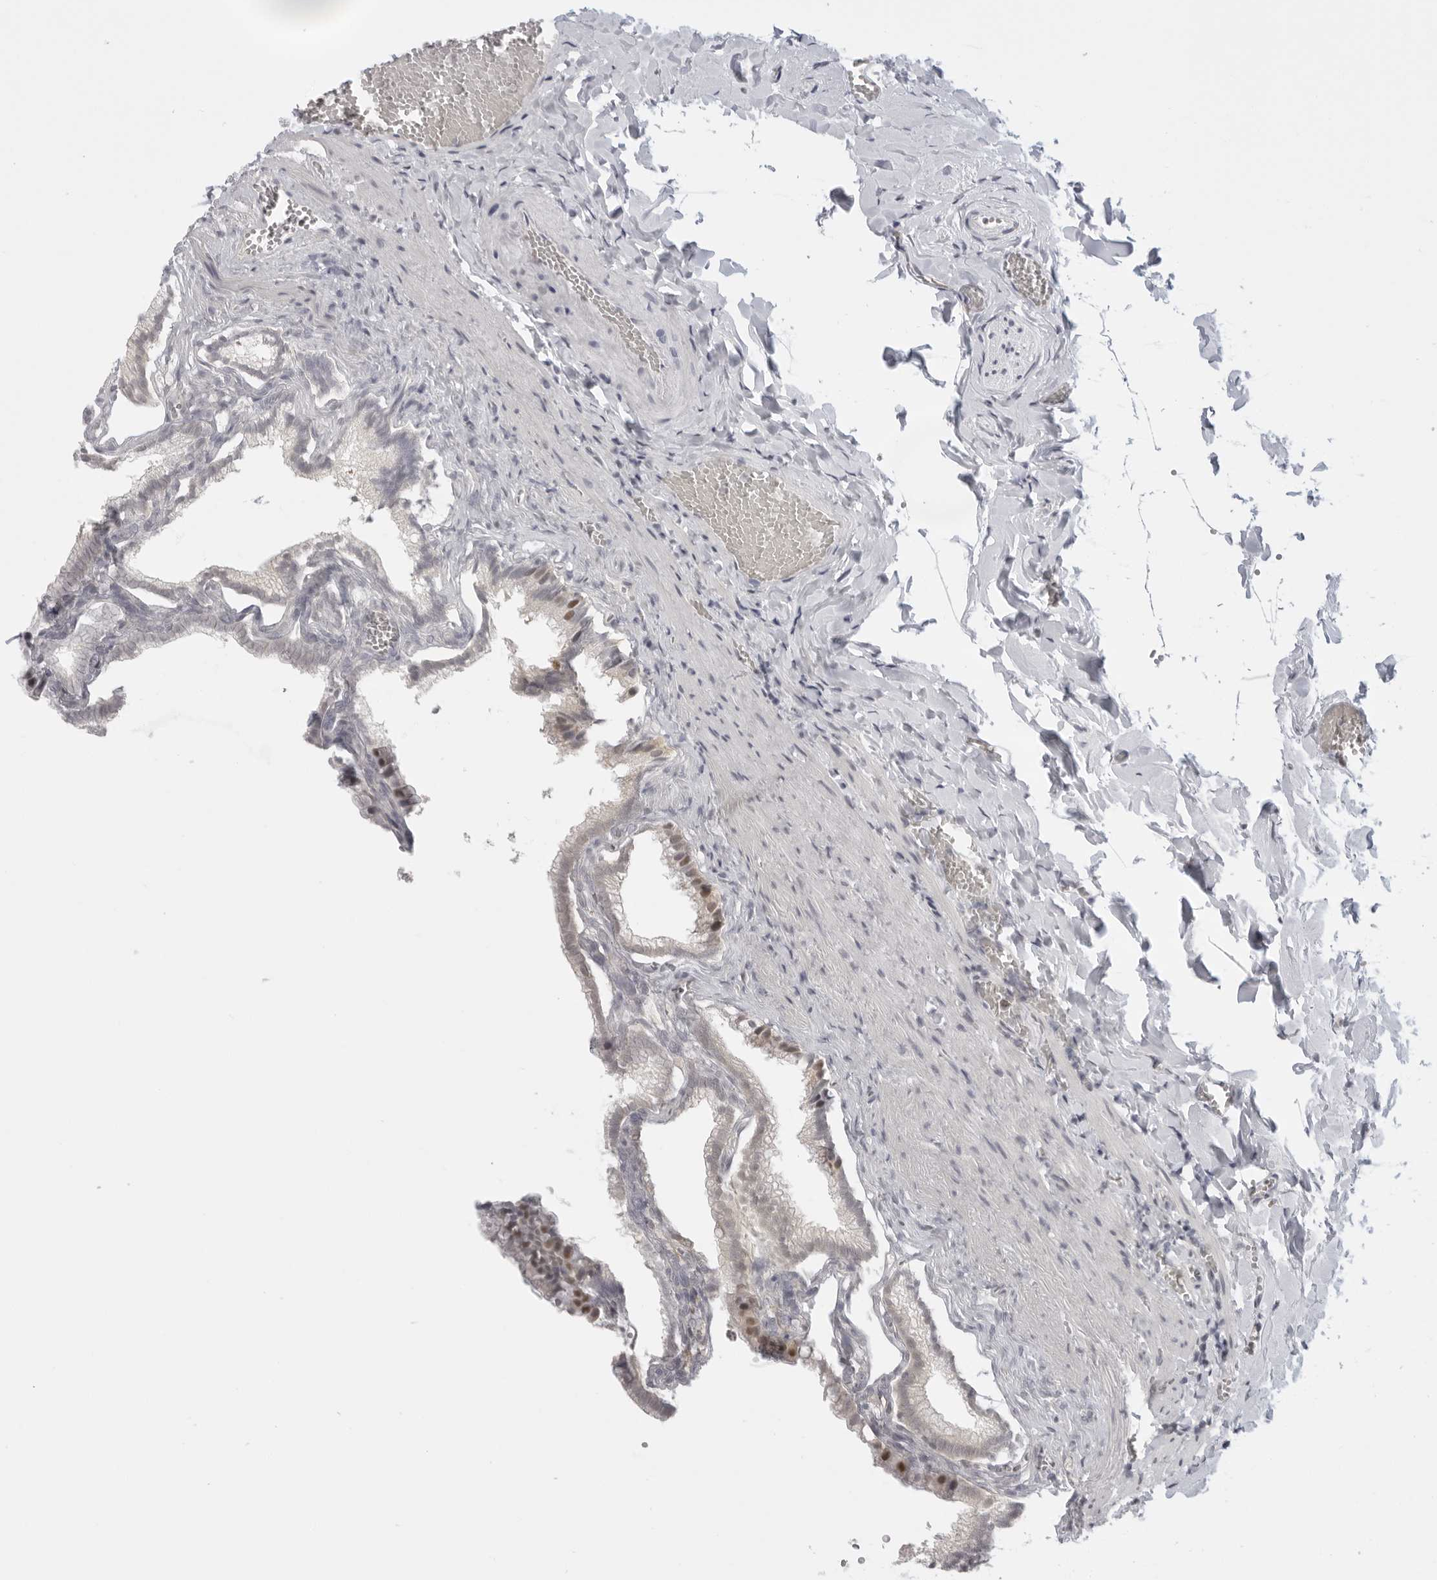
{"staining": {"intensity": "moderate", "quantity": "25%-75%", "location": "nuclear"}, "tissue": "gallbladder", "cell_type": "Glandular cells", "image_type": "normal", "snomed": [{"axis": "morphology", "description": "Normal tissue, NOS"}, {"axis": "topography", "description": "Gallbladder"}], "caption": "Brown immunohistochemical staining in normal gallbladder reveals moderate nuclear staining in about 25%-75% of glandular cells. (brown staining indicates protein expression, while blue staining denotes nuclei).", "gene": "RPA2", "patient": {"sex": "male", "age": 38}}